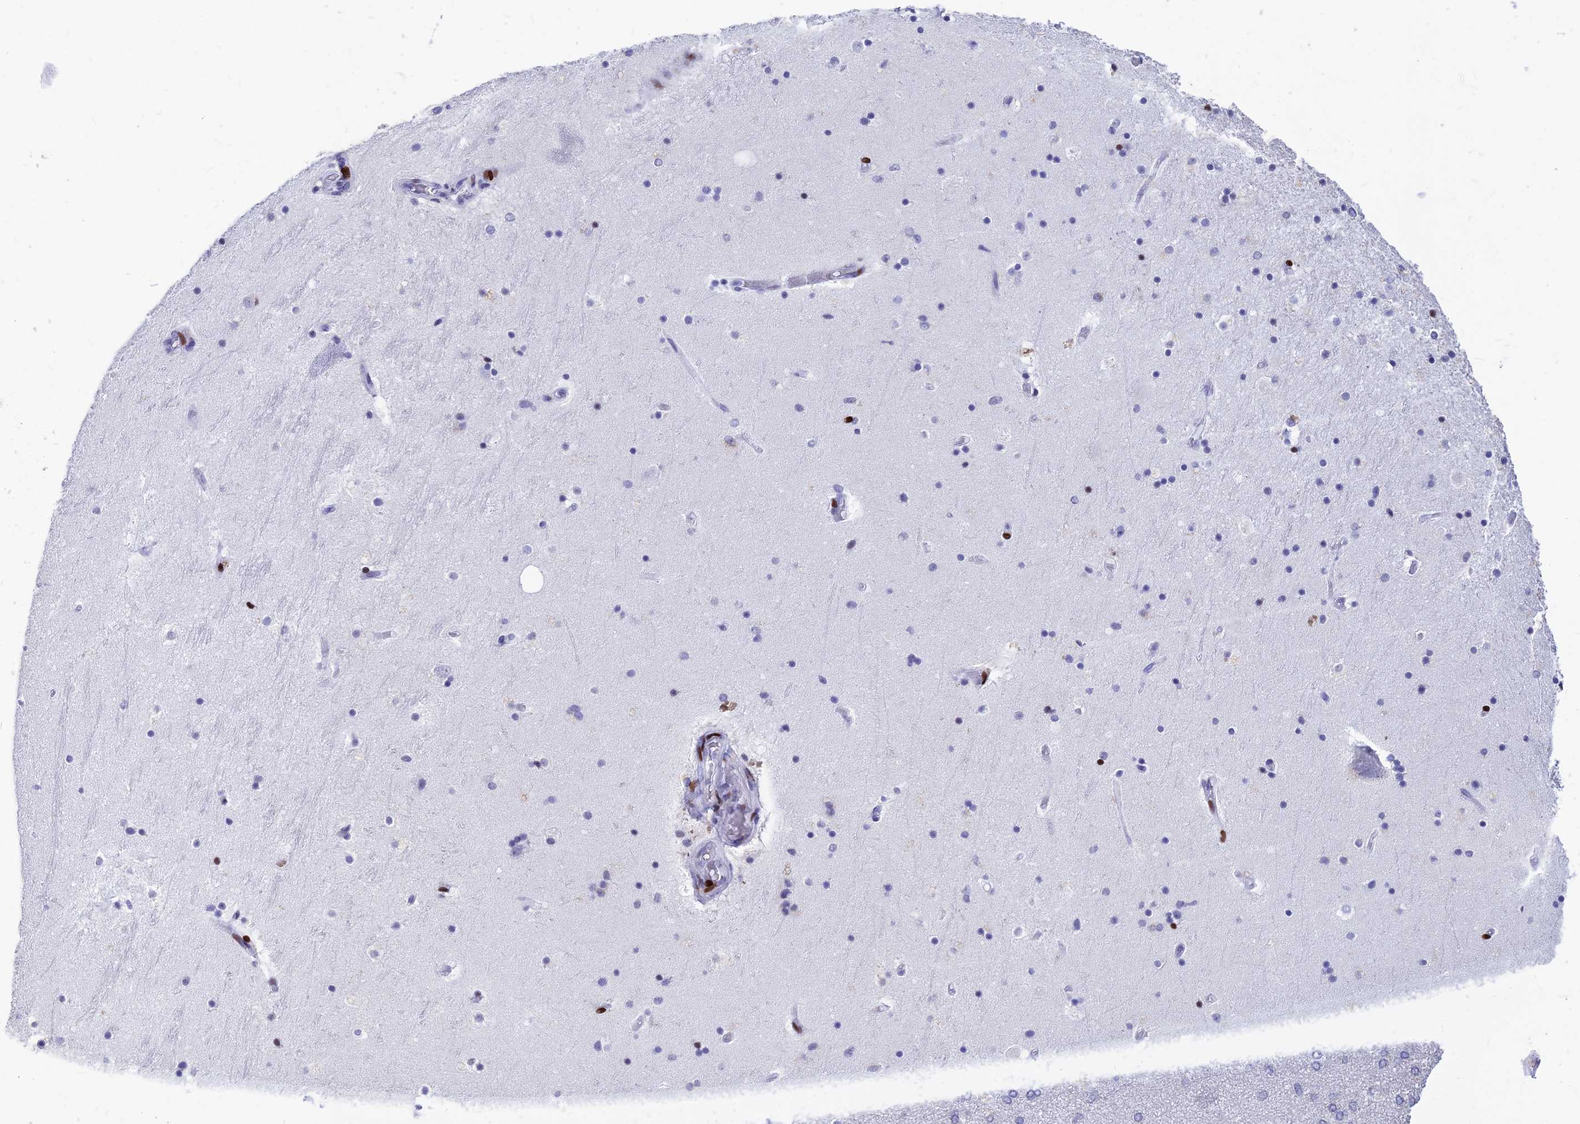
{"staining": {"intensity": "negative", "quantity": "none", "location": "none"}, "tissue": "hippocampus", "cell_type": "Glial cells", "image_type": "normal", "snomed": [{"axis": "morphology", "description": "Normal tissue, NOS"}, {"axis": "topography", "description": "Hippocampus"}], "caption": "IHC micrograph of benign hippocampus: human hippocampus stained with DAB (3,3'-diaminobenzidine) shows no significant protein expression in glial cells. (DAB (3,3'-diaminobenzidine) IHC visualized using brightfield microscopy, high magnification).", "gene": "PRPS1", "patient": {"sex": "female", "age": 52}}